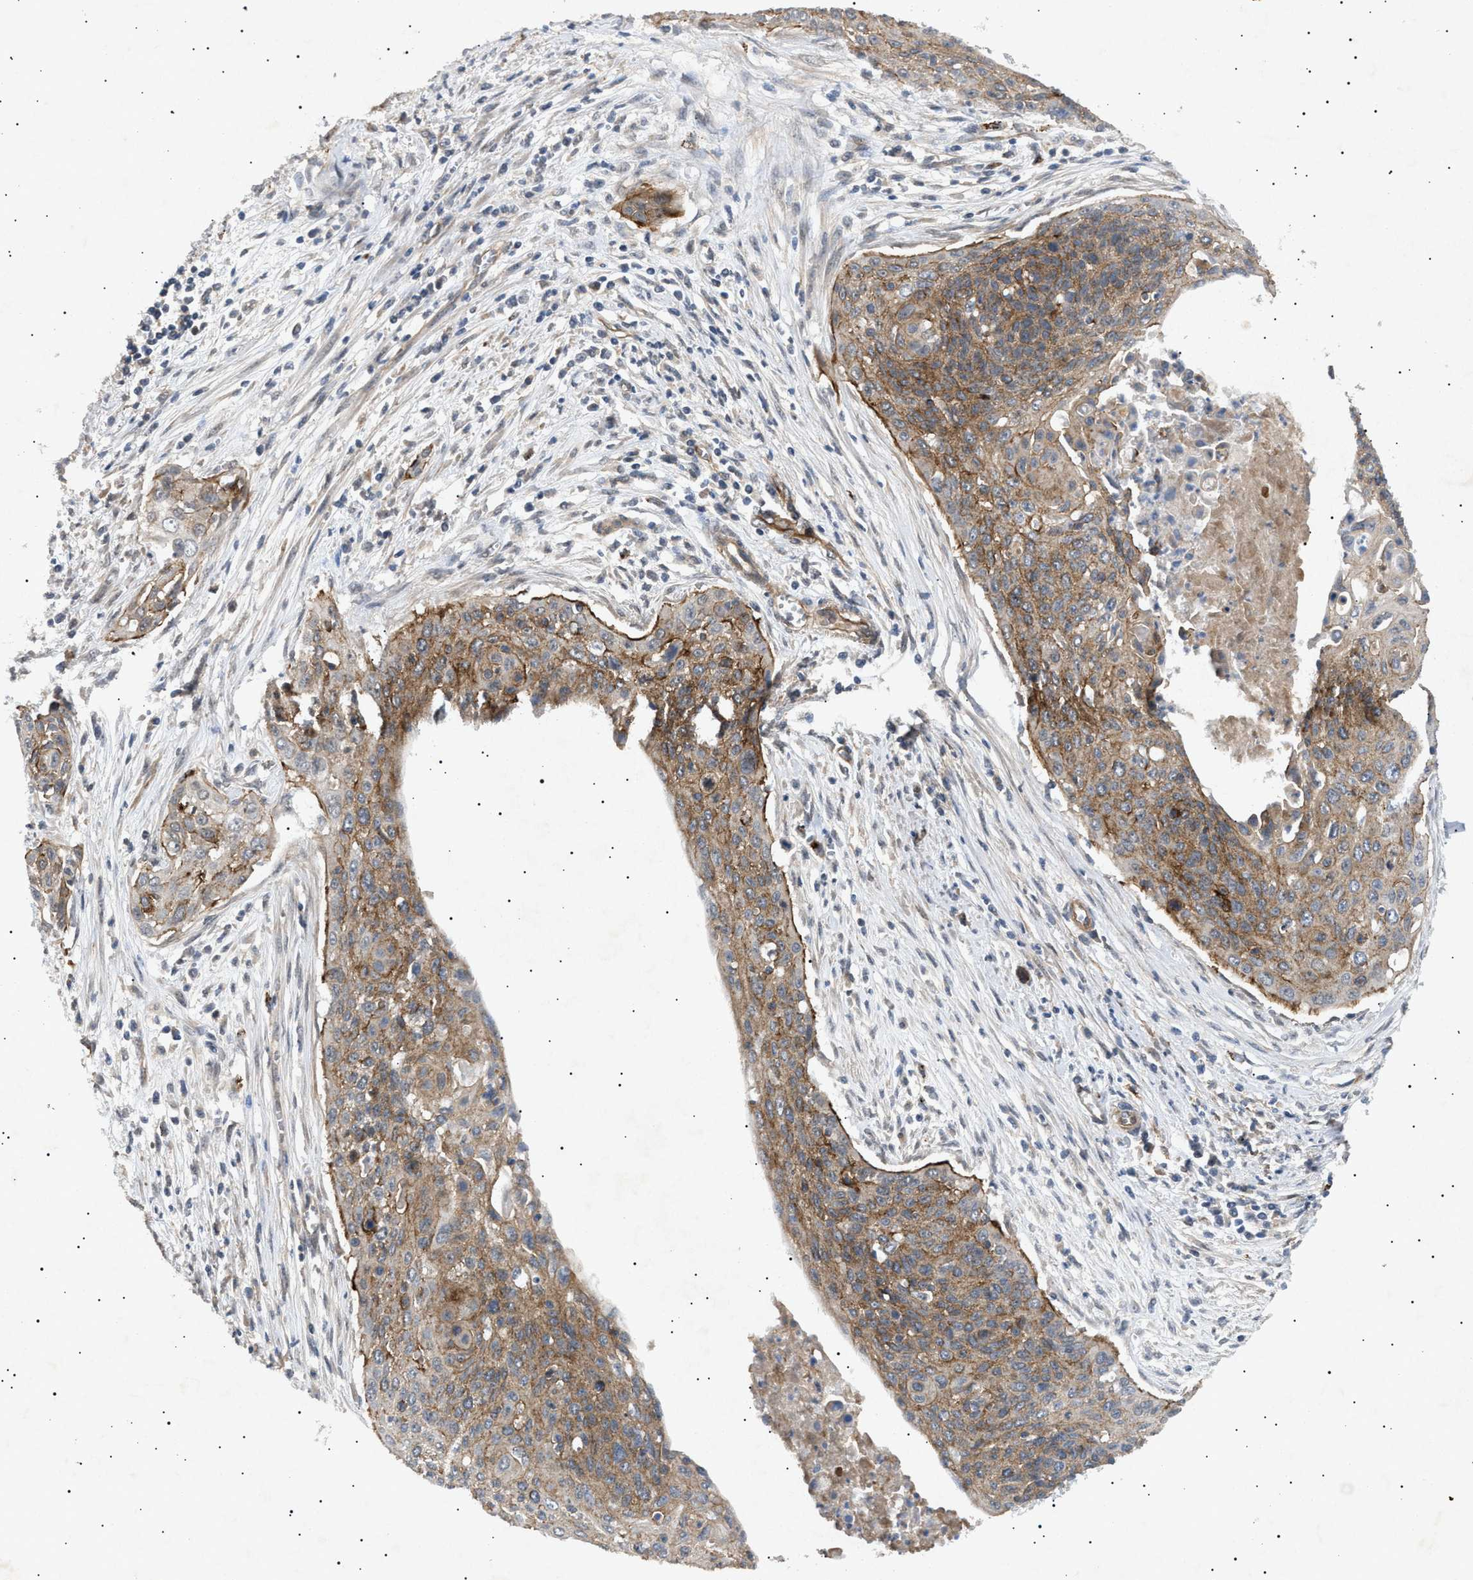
{"staining": {"intensity": "moderate", "quantity": ">75%", "location": "cytoplasmic/membranous"}, "tissue": "cervical cancer", "cell_type": "Tumor cells", "image_type": "cancer", "snomed": [{"axis": "morphology", "description": "Squamous cell carcinoma, NOS"}, {"axis": "topography", "description": "Cervix"}], "caption": "This is a photomicrograph of immunohistochemistry (IHC) staining of cervical cancer, which shows moderate positivity in the cytoplasmic/membranous of tumor cells.", "gene": "SIRT5", "patient": {"sex": "female", "age": 55}}